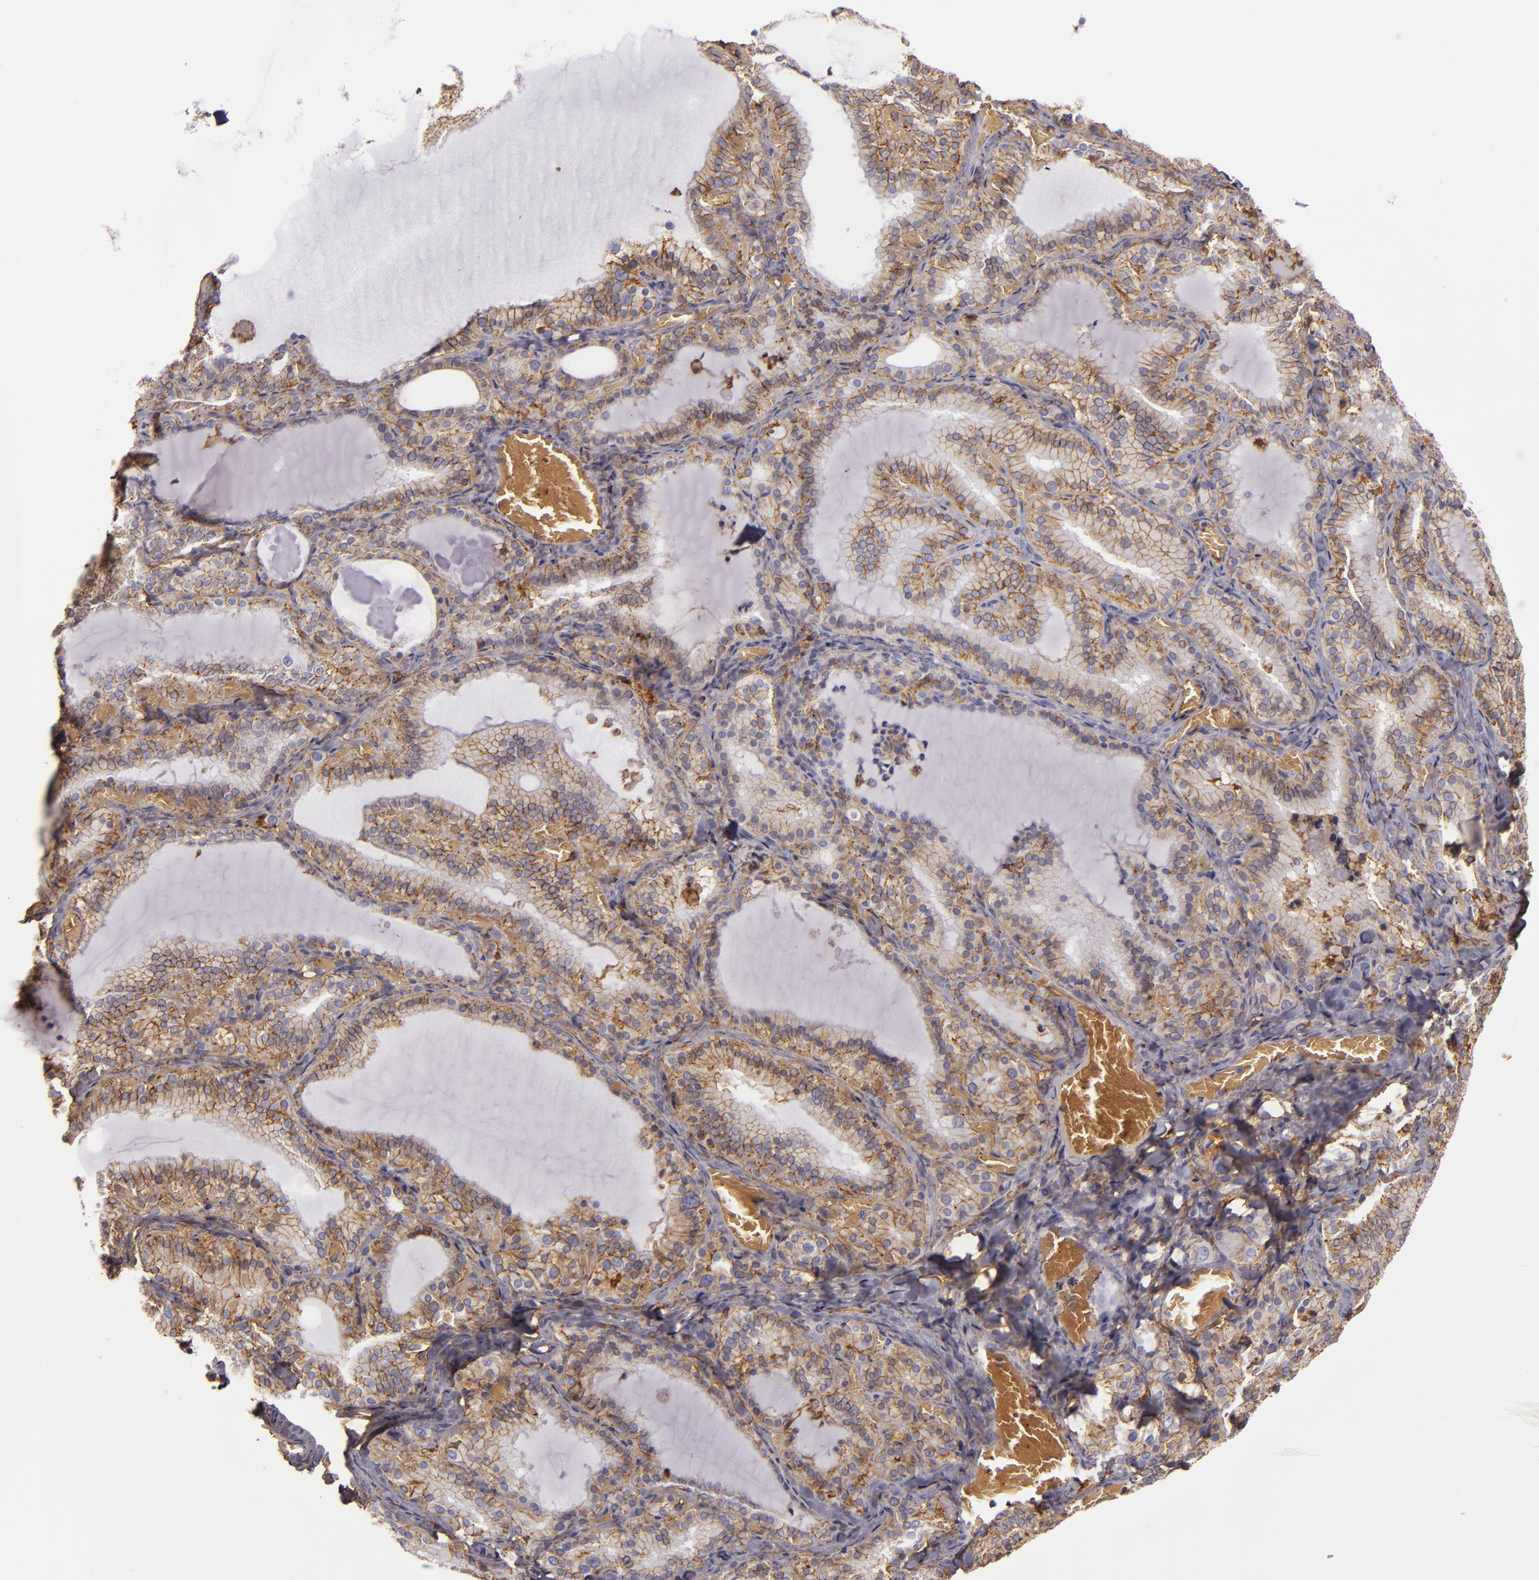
{"staining": {"intensity": "moderate", "quantity": ">75%", "location": "cytoplasmic/membranous"}, "tissue": "thyroid gland", "cell_type": "Glandular cells", "image_type": "normal", "snomed": [{"axis": "morphology", "description": "Normal tissue, NOS"}, {"axis": "topography", "description": "Thyroid gland"}], "caption": "Immunohistochemical staining of unremarkable human thyroid gland displays moderate cytoplasmic/membranous protein positivity in approximately >75% of glandular cells.", "gene": "CD9", "patient": {"sex": "female", "age": 33}}